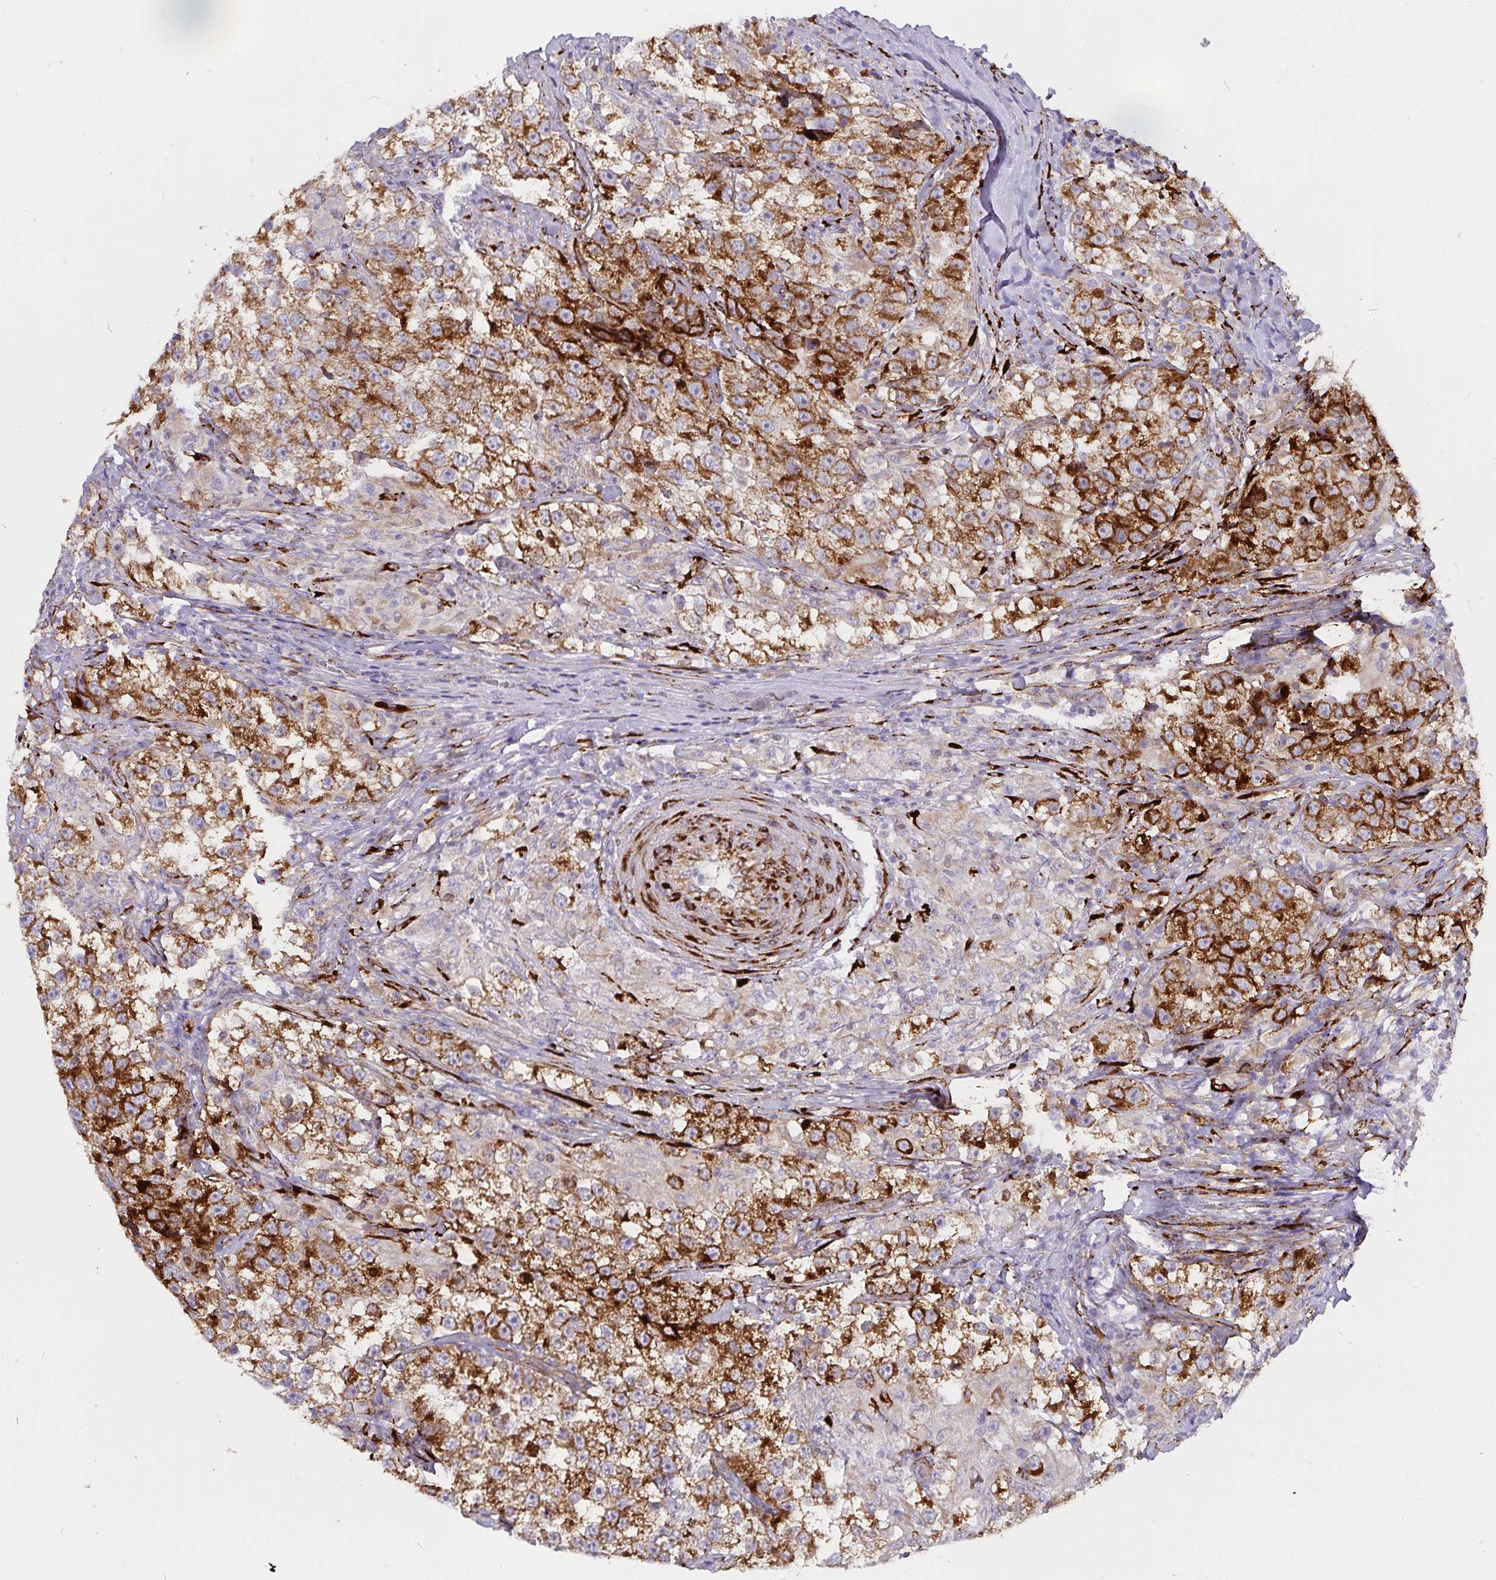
{"staining": {"intensity": "strong", "quantity": ">75%", "location": "cytoplasmic/membranous"}, "tissue": "testis cancer", "cell_type": "Tumor cells", "image_type": "cancer", "snomed": [{"axis": "morphology", "description": "Seminoma, NOS"}, {"axis": "topography", "description": "Testis"}], "caption": "Protein analysis of seminoma (testis) tissue demonstrates strong cytoplasmic/membranous staining in about >75% of tumor cells.", "gene": "P4HA2", "patient": {"sex": "male", "age": 46}}